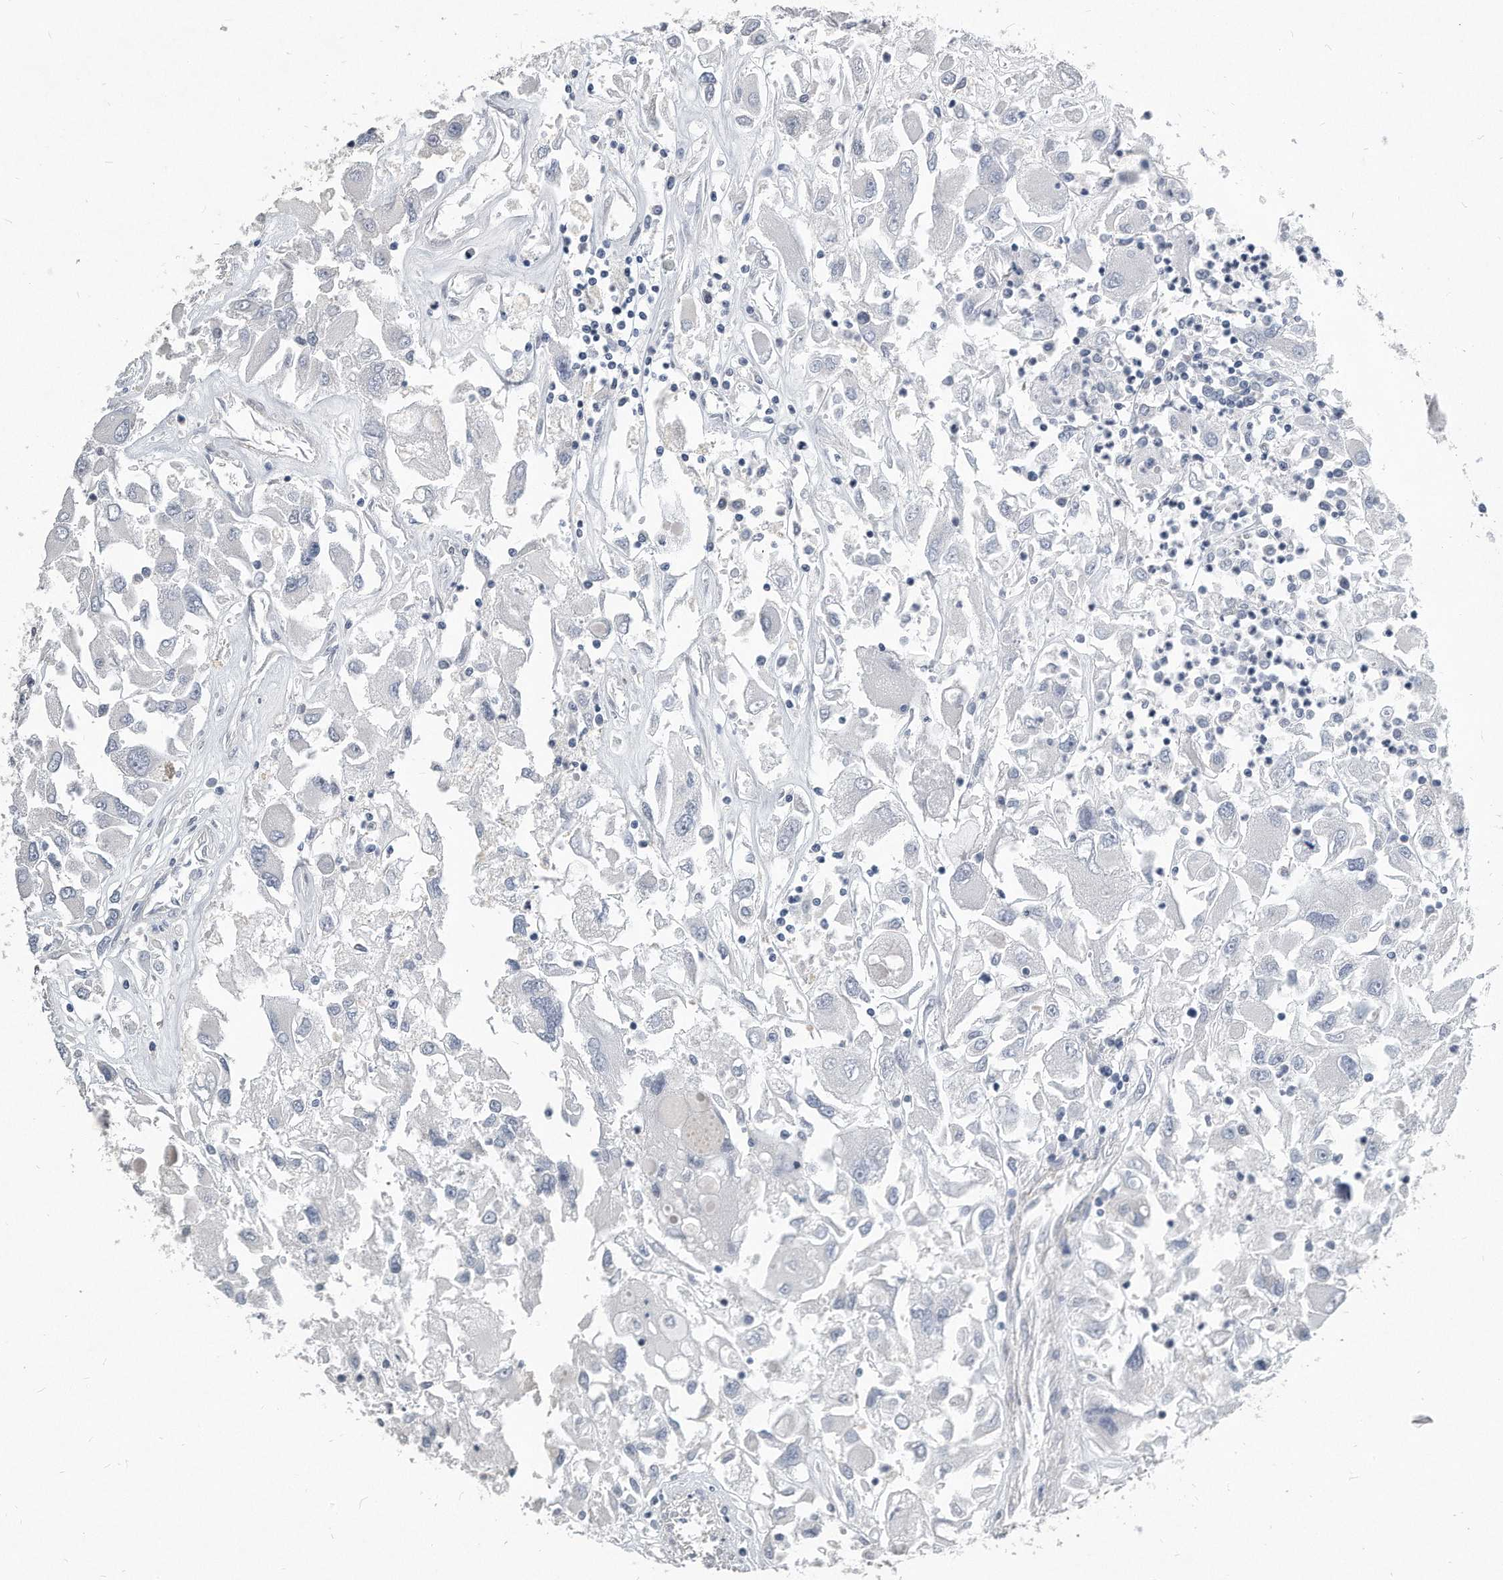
{"staining": {"intensity": "negative", "quantity": "none", "location": "none"}, "tissue": "renal cancer", "cell_type": "Tumor cells", "image_type": "cancer", "snomed": [{"axis": "morphology", "description": "Adenocarcinoma, NOS"}, {"axis": "topography", "description": "Kidney"}], "caption": "A histopathology image of renal cancer stained for a protein demonstrates no brown staining in tumor cells.", "gene": "EIF2B4", "patient": {"sex": "female", "age": 52}}